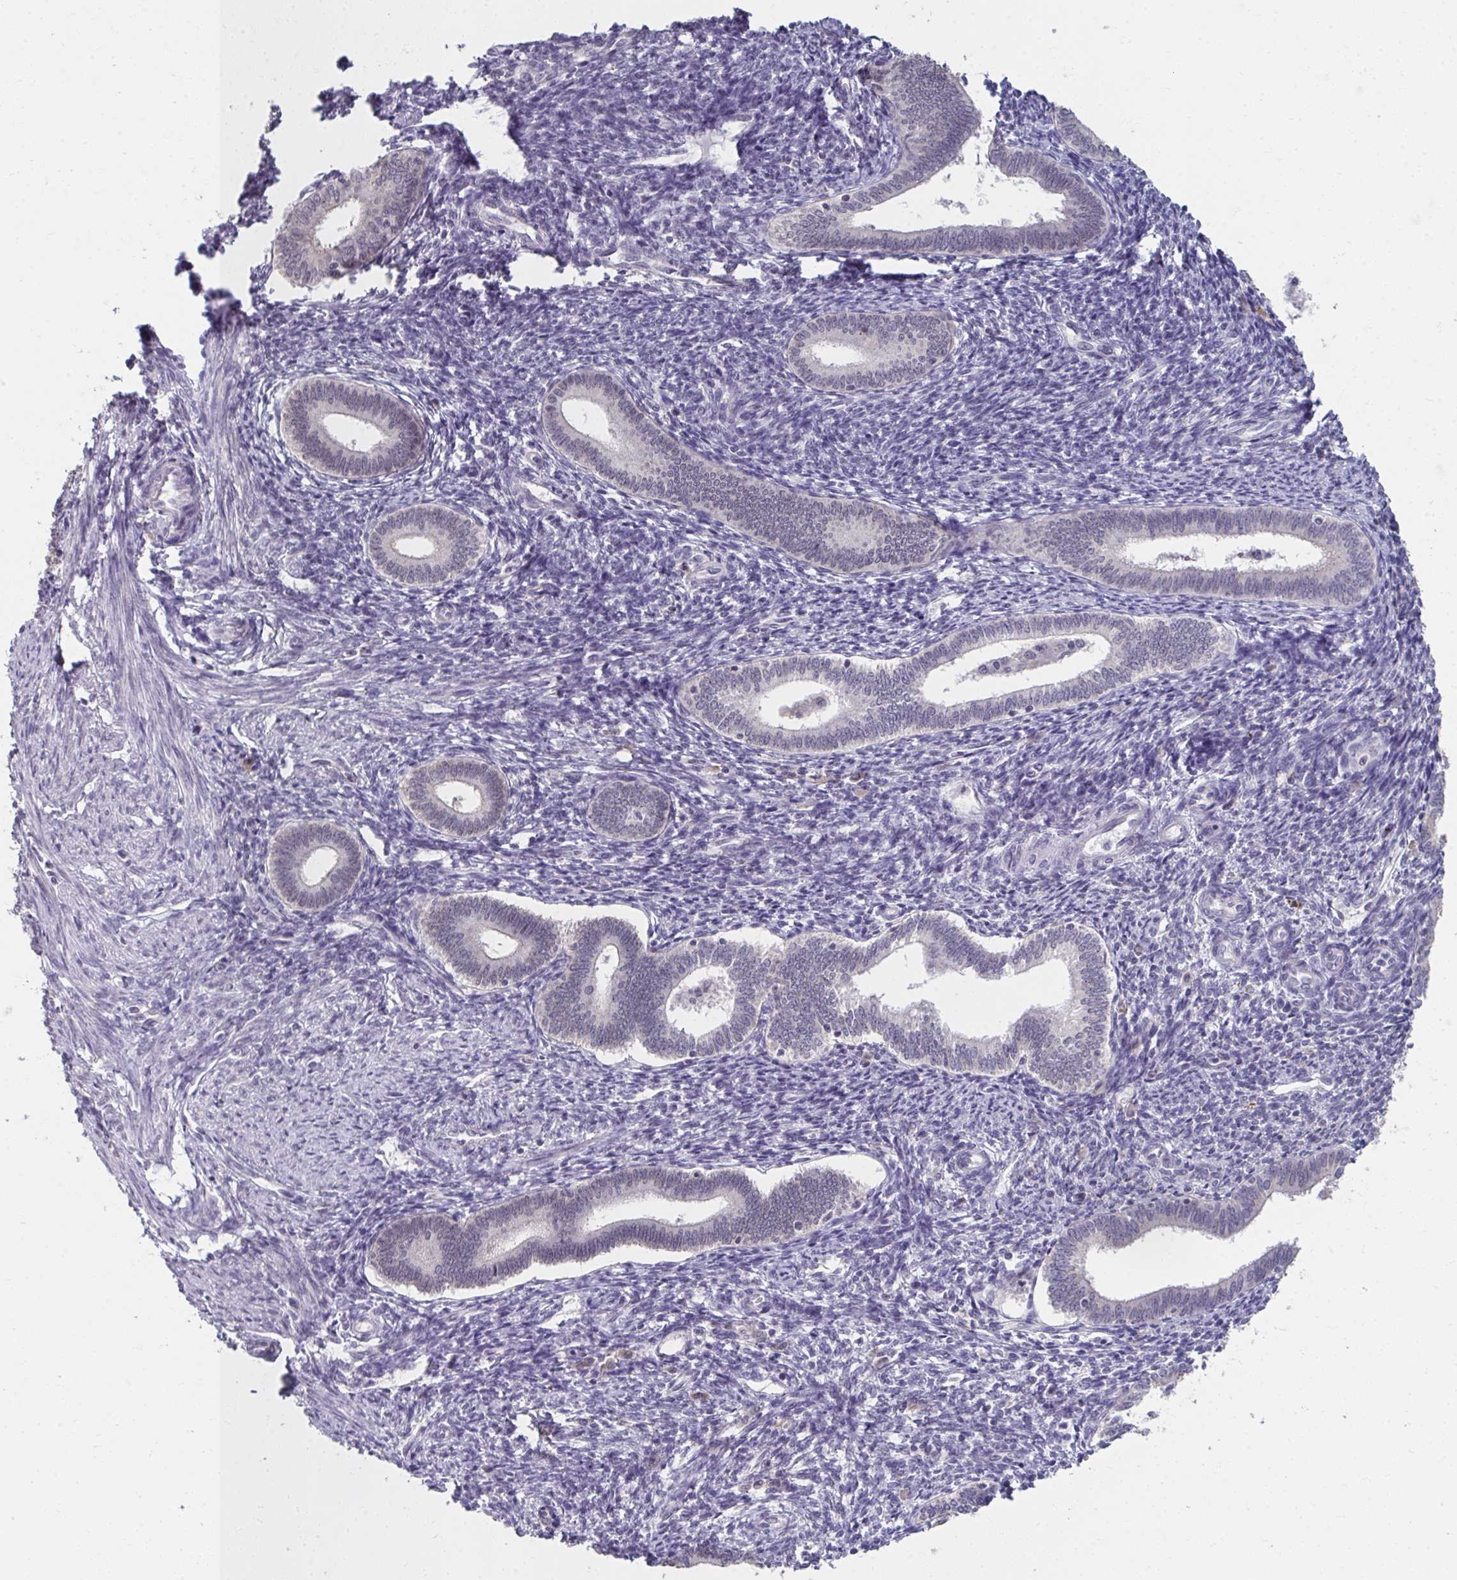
{"staining": {"intensity": "negative", "quantity": "none", "location": "none"}, "tissue": "endometrium", "cell_type": "Cells in endometrial stroma", "image_type": "normal", "snomed": [{"axis": "morphology", "description": "Normal tissue, NOS"}, {"axis": "topography", "description": "Endometrium"}], "caption": "A histopathology image of endometrium stained for a protein reveals no brown staining in cells in endometrial stroma. Nuclei are stained in blue.", "gene": "NUP133", "patient": {"sex": "female", "age": 41}}